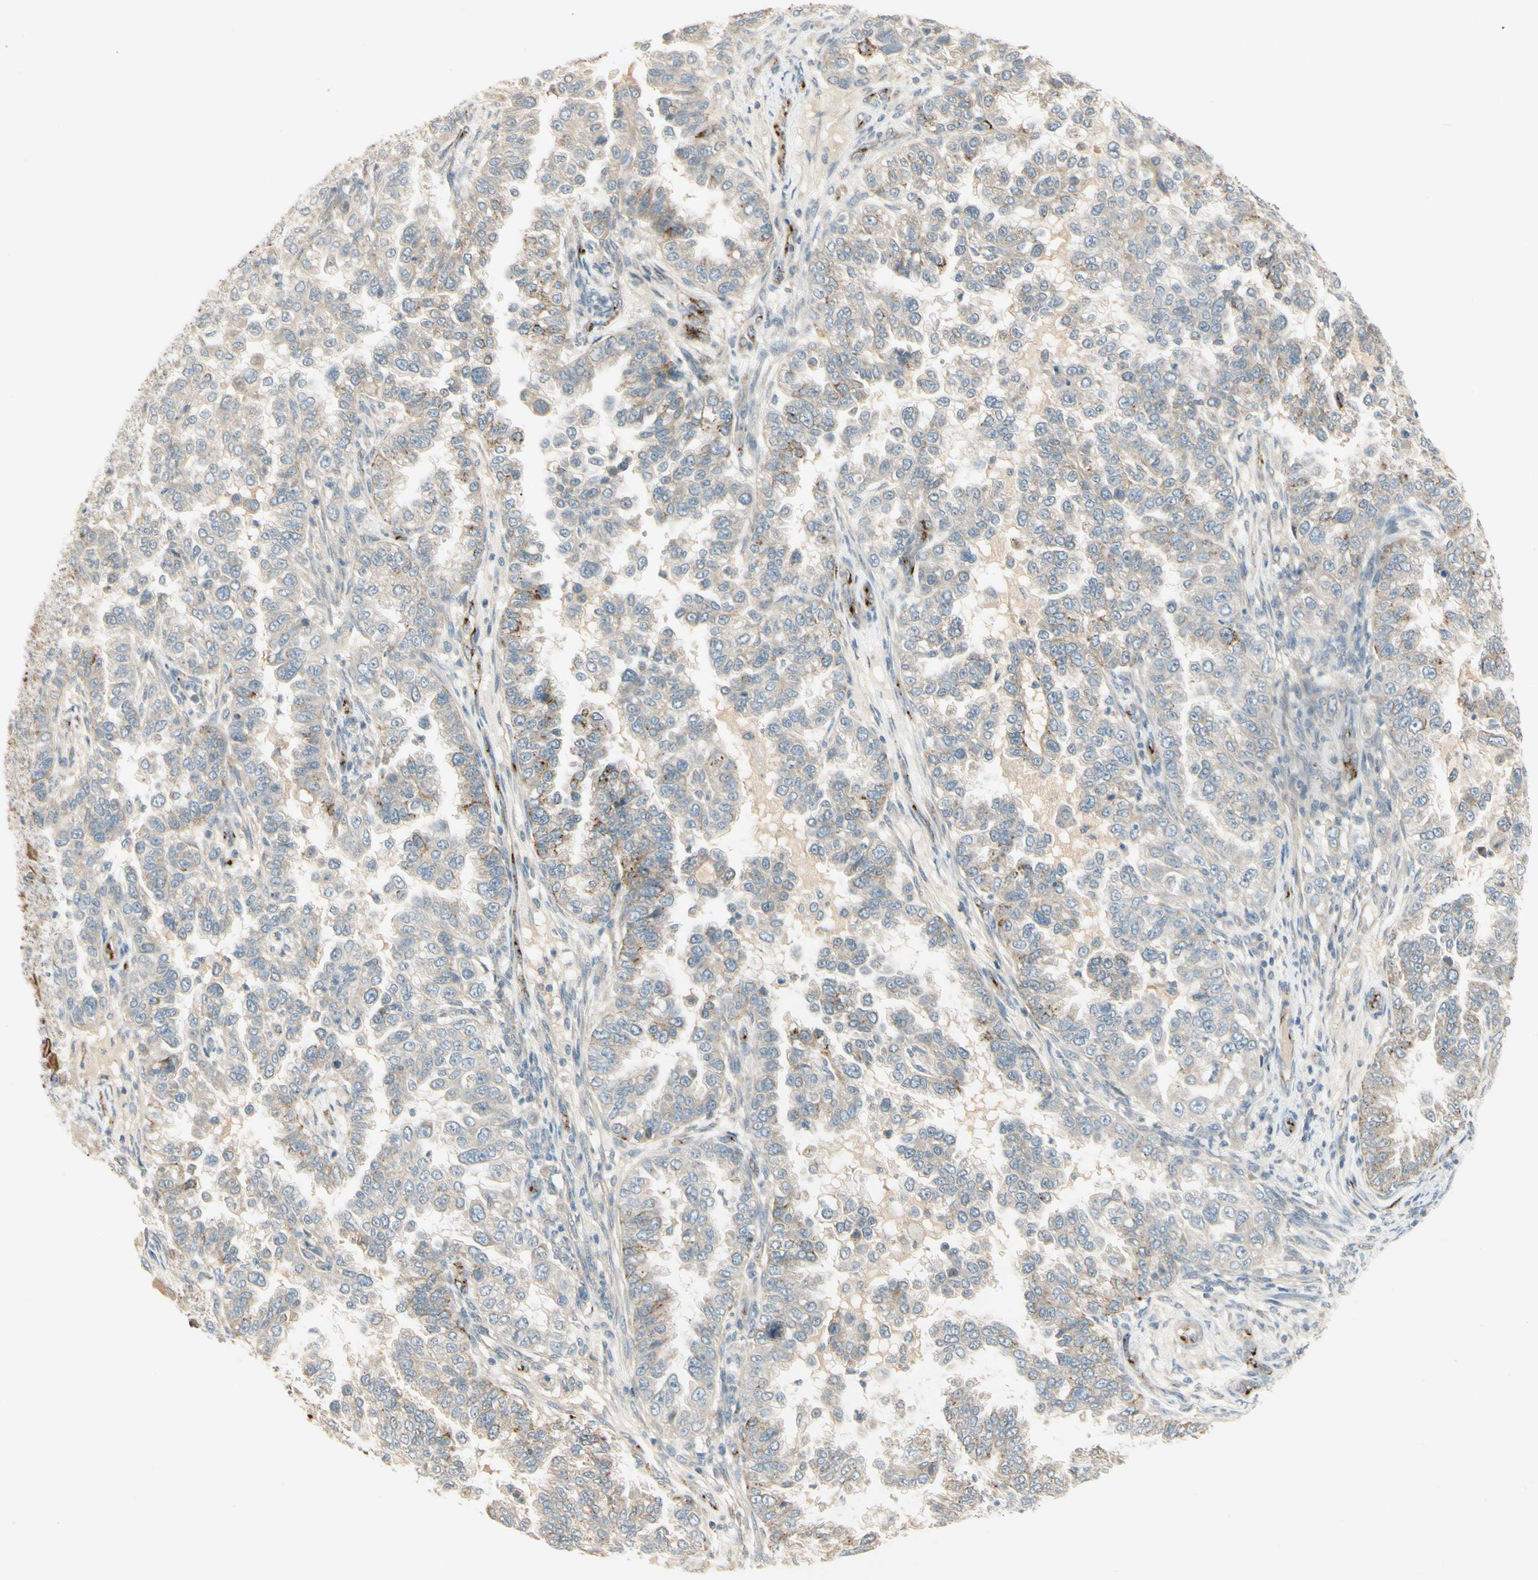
{"staining": {"intensity": "weak", "quantity": "25%-75%", "location": "cytoplasmic/membranous"}, "tissue": "endometrial cancer", "cell_type": "Tumor cells", "image_type": "cancer", "snomed": [{"axis": "morphology", "description": "Adenocarcinoma, NOS"}, {"axis": "topography", "description": "Endometrium"}], "caption": "High-magnification brightfield microscopy of endometrial adenocarcinoma stained with DAB (brown) and counterstained with hematoxylin (blue). tumor cells exhibit weak cytoplasmic/membranous expression is seen in approximately25%-75% of cells.", "gene": "MANSC1", "patient": {"sex": "female", "age": 85}}